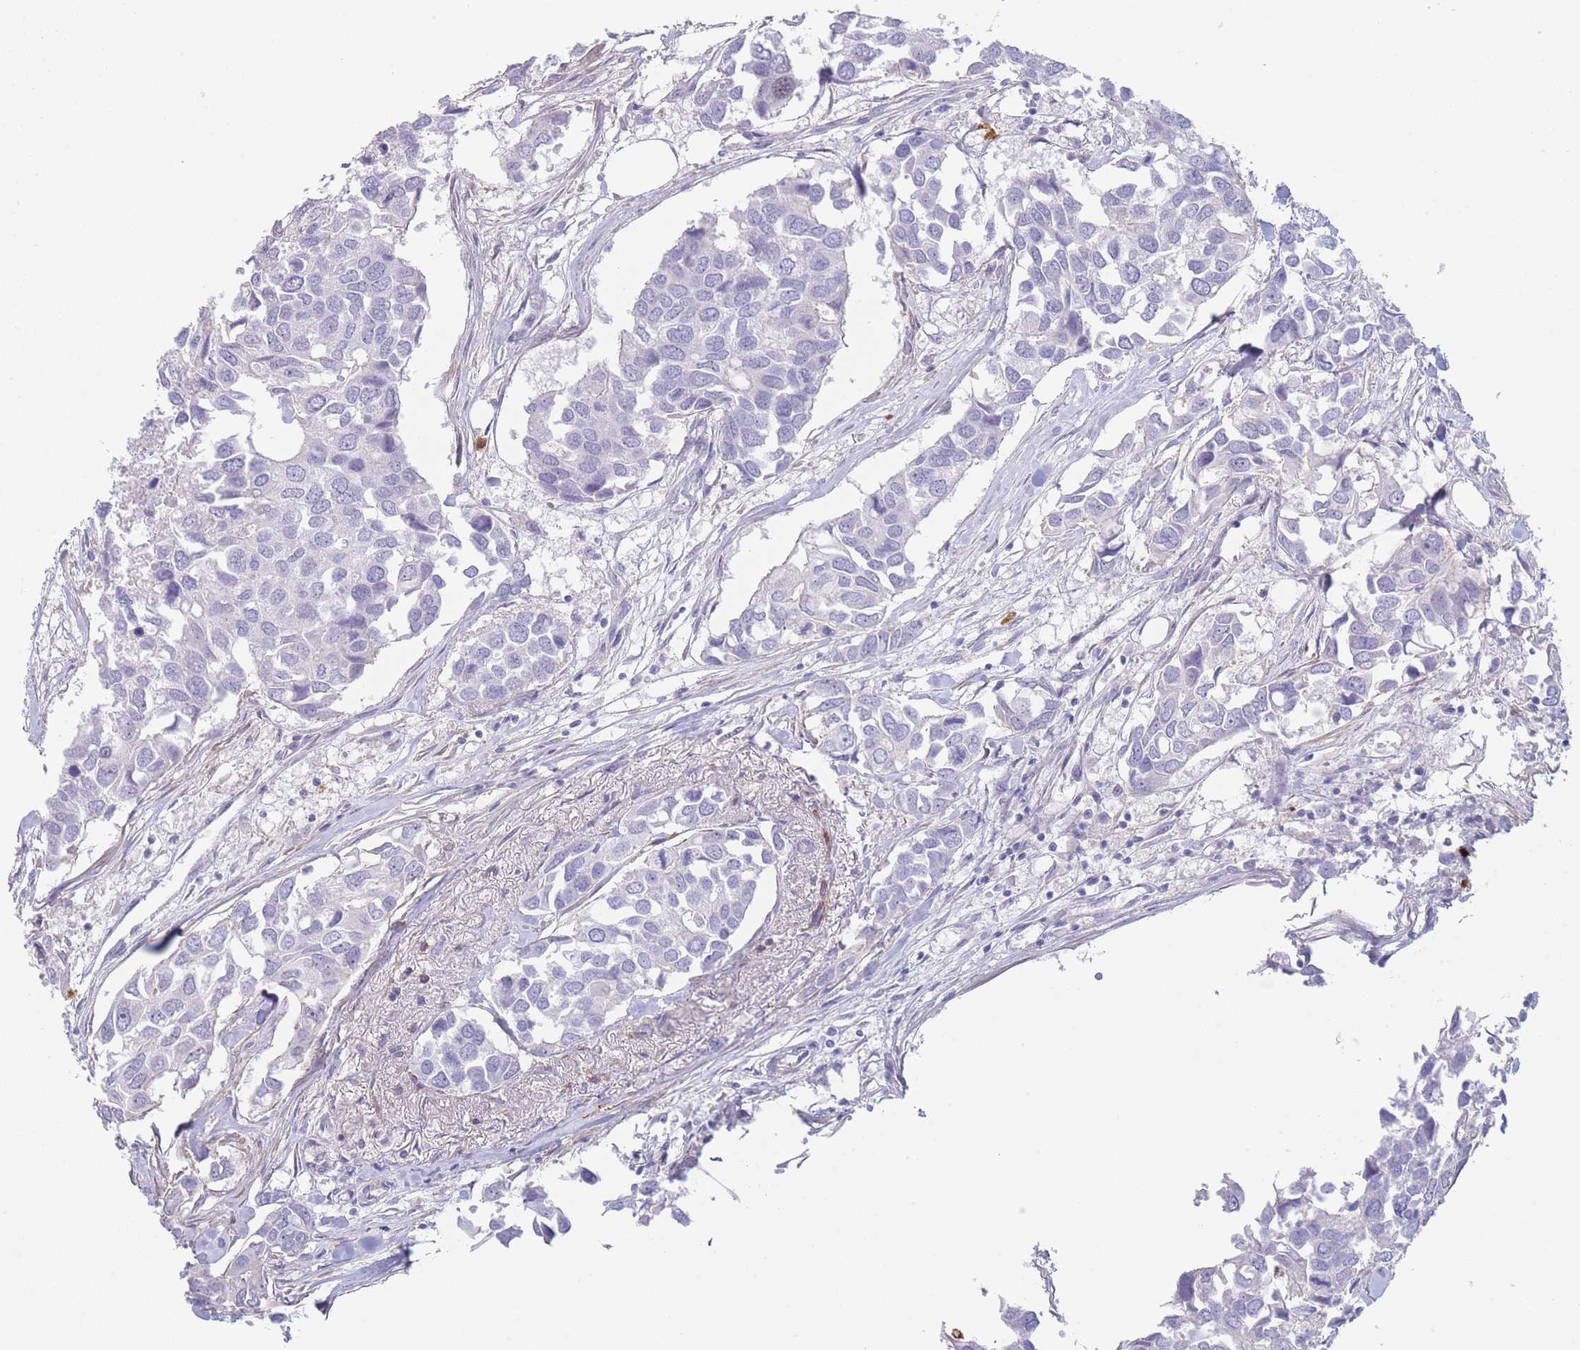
{"staining": {"intensity": "negative", "quantity": "none", "location": "none"}, "tissue": "breast cancer", "cell_type": "Tumor cells", "image_type": "cancer", "snomed": [{"axis": "morphology", "description": "Duct carcinoma"}, {"axis": "topography", "description": "Breast"}], "caption": "Micrograph shows no significant protein expression in tumor cells of breast cancer.", "gene": "ASAP3", "patient": {"sex": "female", "age": 83}}